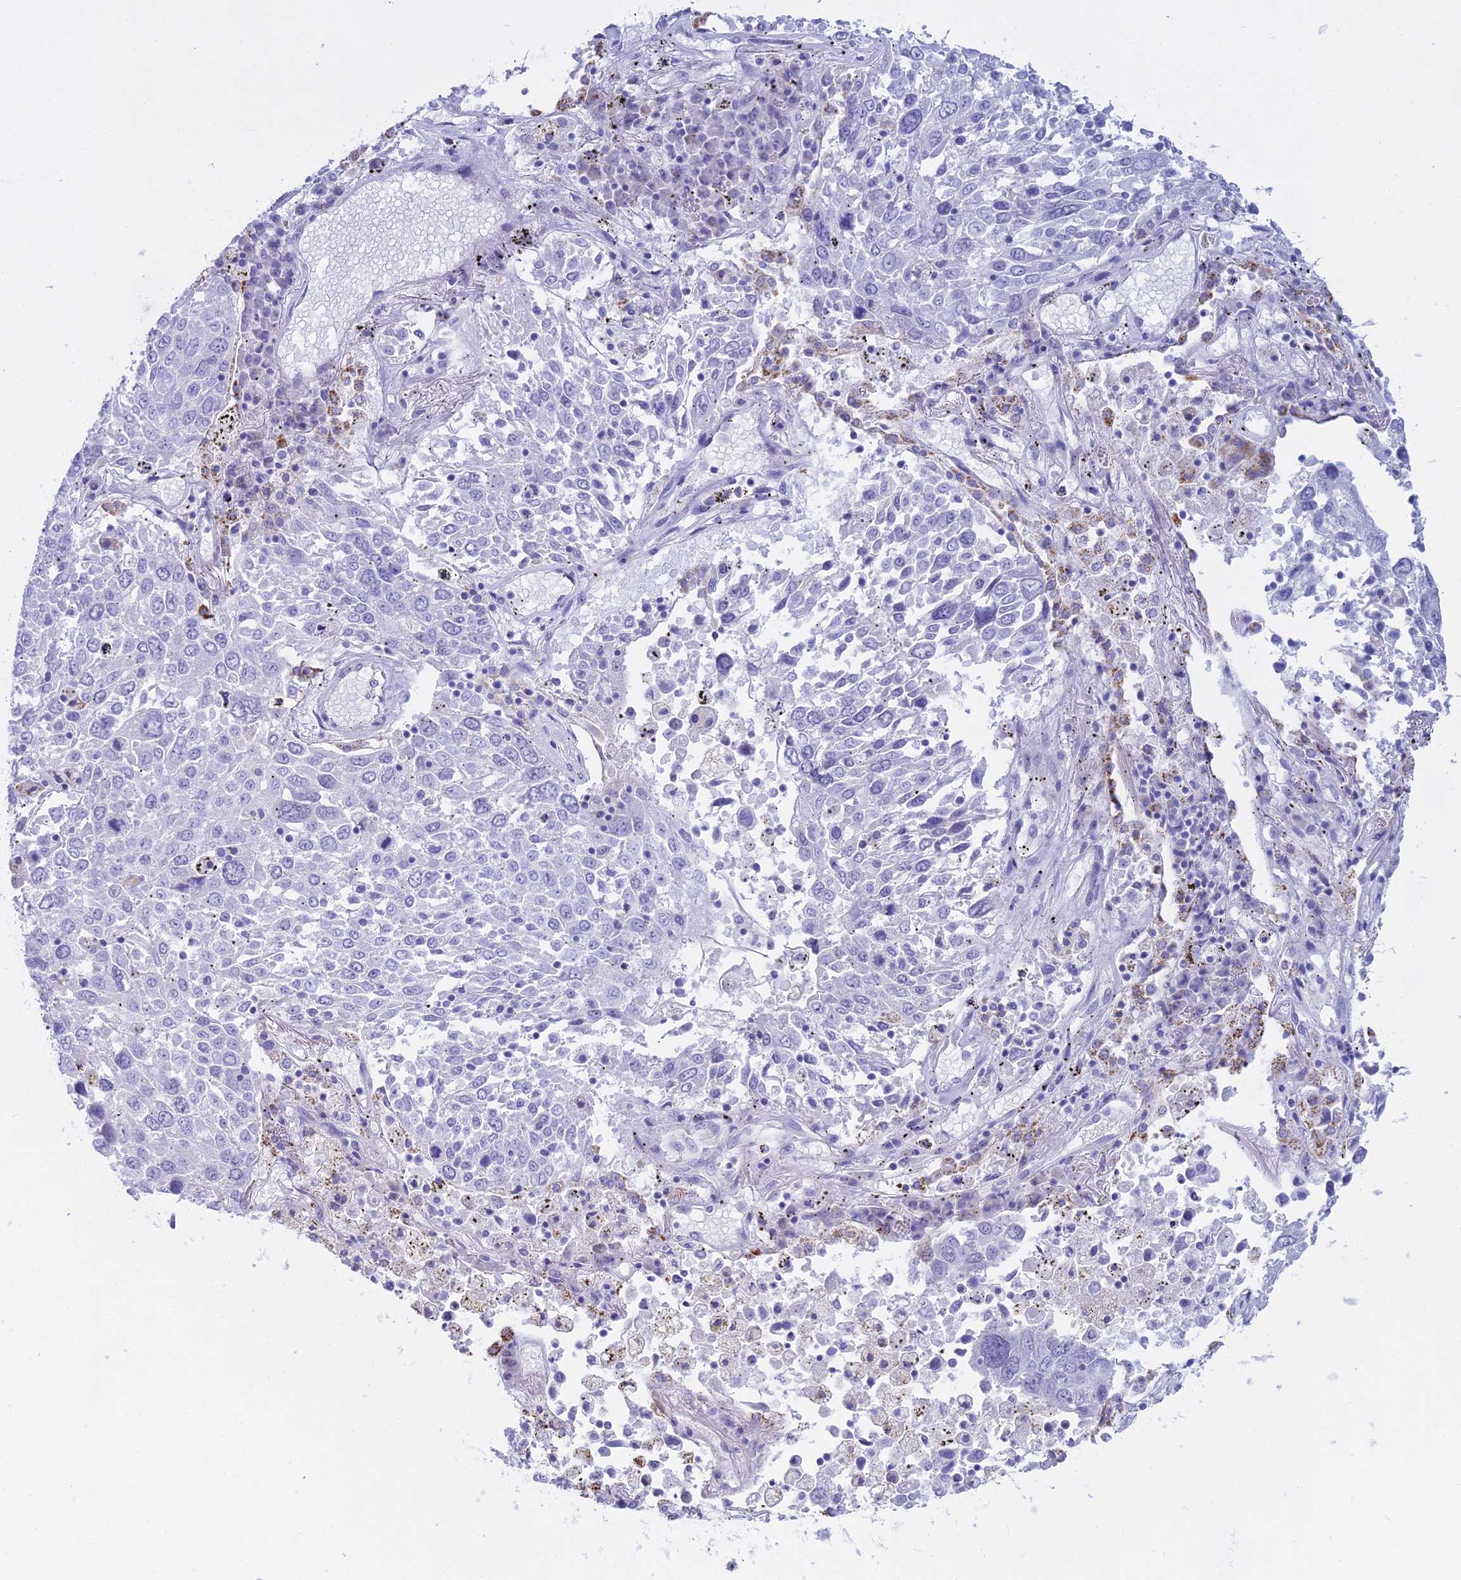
{"staining": {"intensity": "negative", "quantity": "none", "location": "none"}, "tissue": "lung cancer", "cell_type": "Tumor cells", "image_type": "cancer", "snomed": [{"axis": "morphology", "description": "Squamous cell carcinoma, NOS"}, {"axis": "topography", "description": "Lung"}], "caption": "Lung squamous cell carcinoma was stained to show a protein in brown. There is no significant staining in tumor cells.", "gene": "CGB2", "patient": {"sex": "male", "age": 65}}